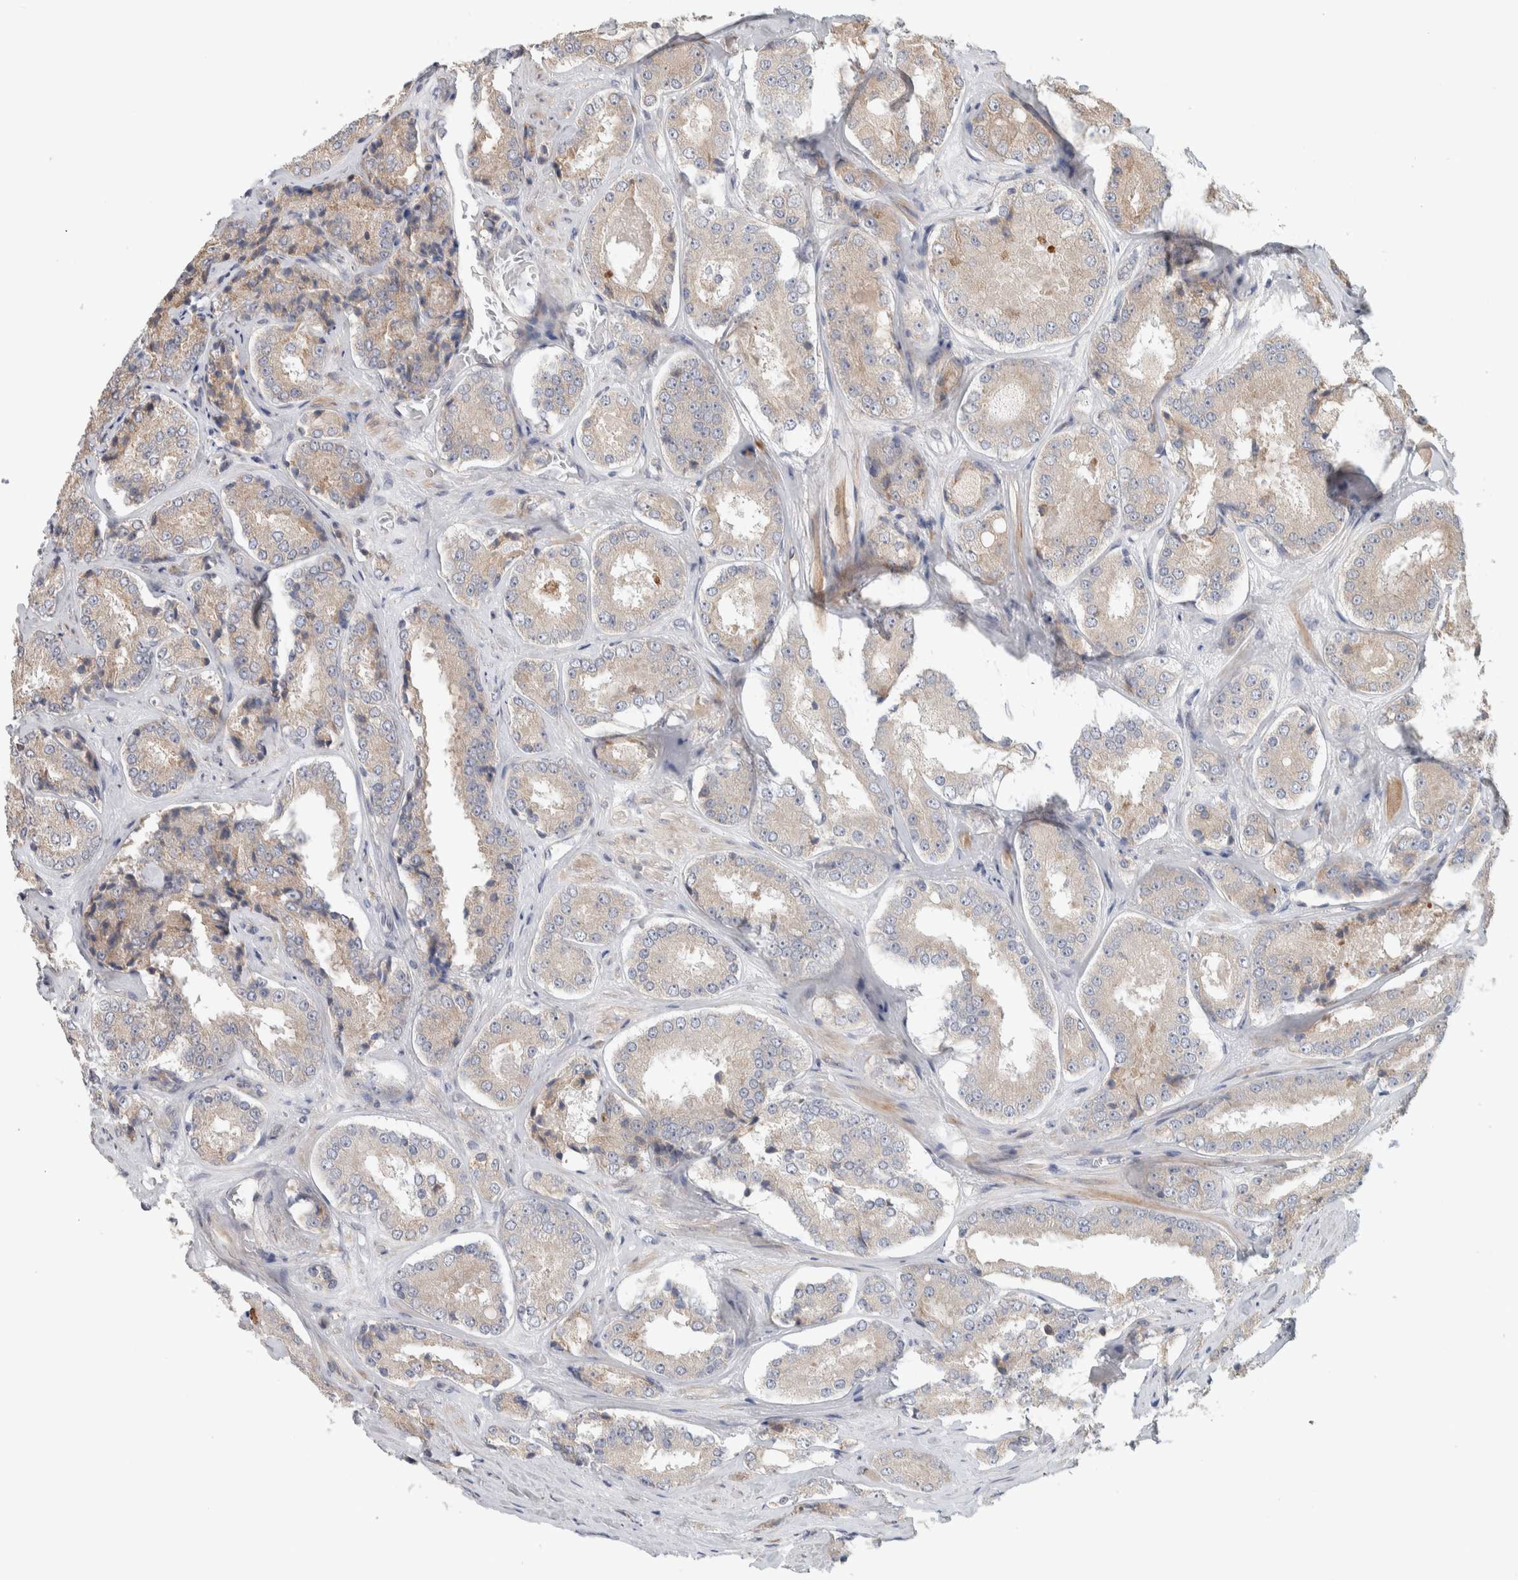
{"staining": {"intensity": "weak", "quantity": "<25%", "location": "cytoplasmic/membranous"}, "tissue": "prostate cancer", "cell_type": "Tumor cells", "image_type": "cancer", "snomed": [{"axis": "morphology", "description": "Adenocarcinoma, High grade"}, {"axis": "topography", "description": "Prostate"}], "caption": "Prostate high-grade adenocarcinoma was stained to show a protein in brown. There is no significant positivity in tumor cells.", "gene": "ADCY8", "patient": {"sex": "male", "age": 65}}